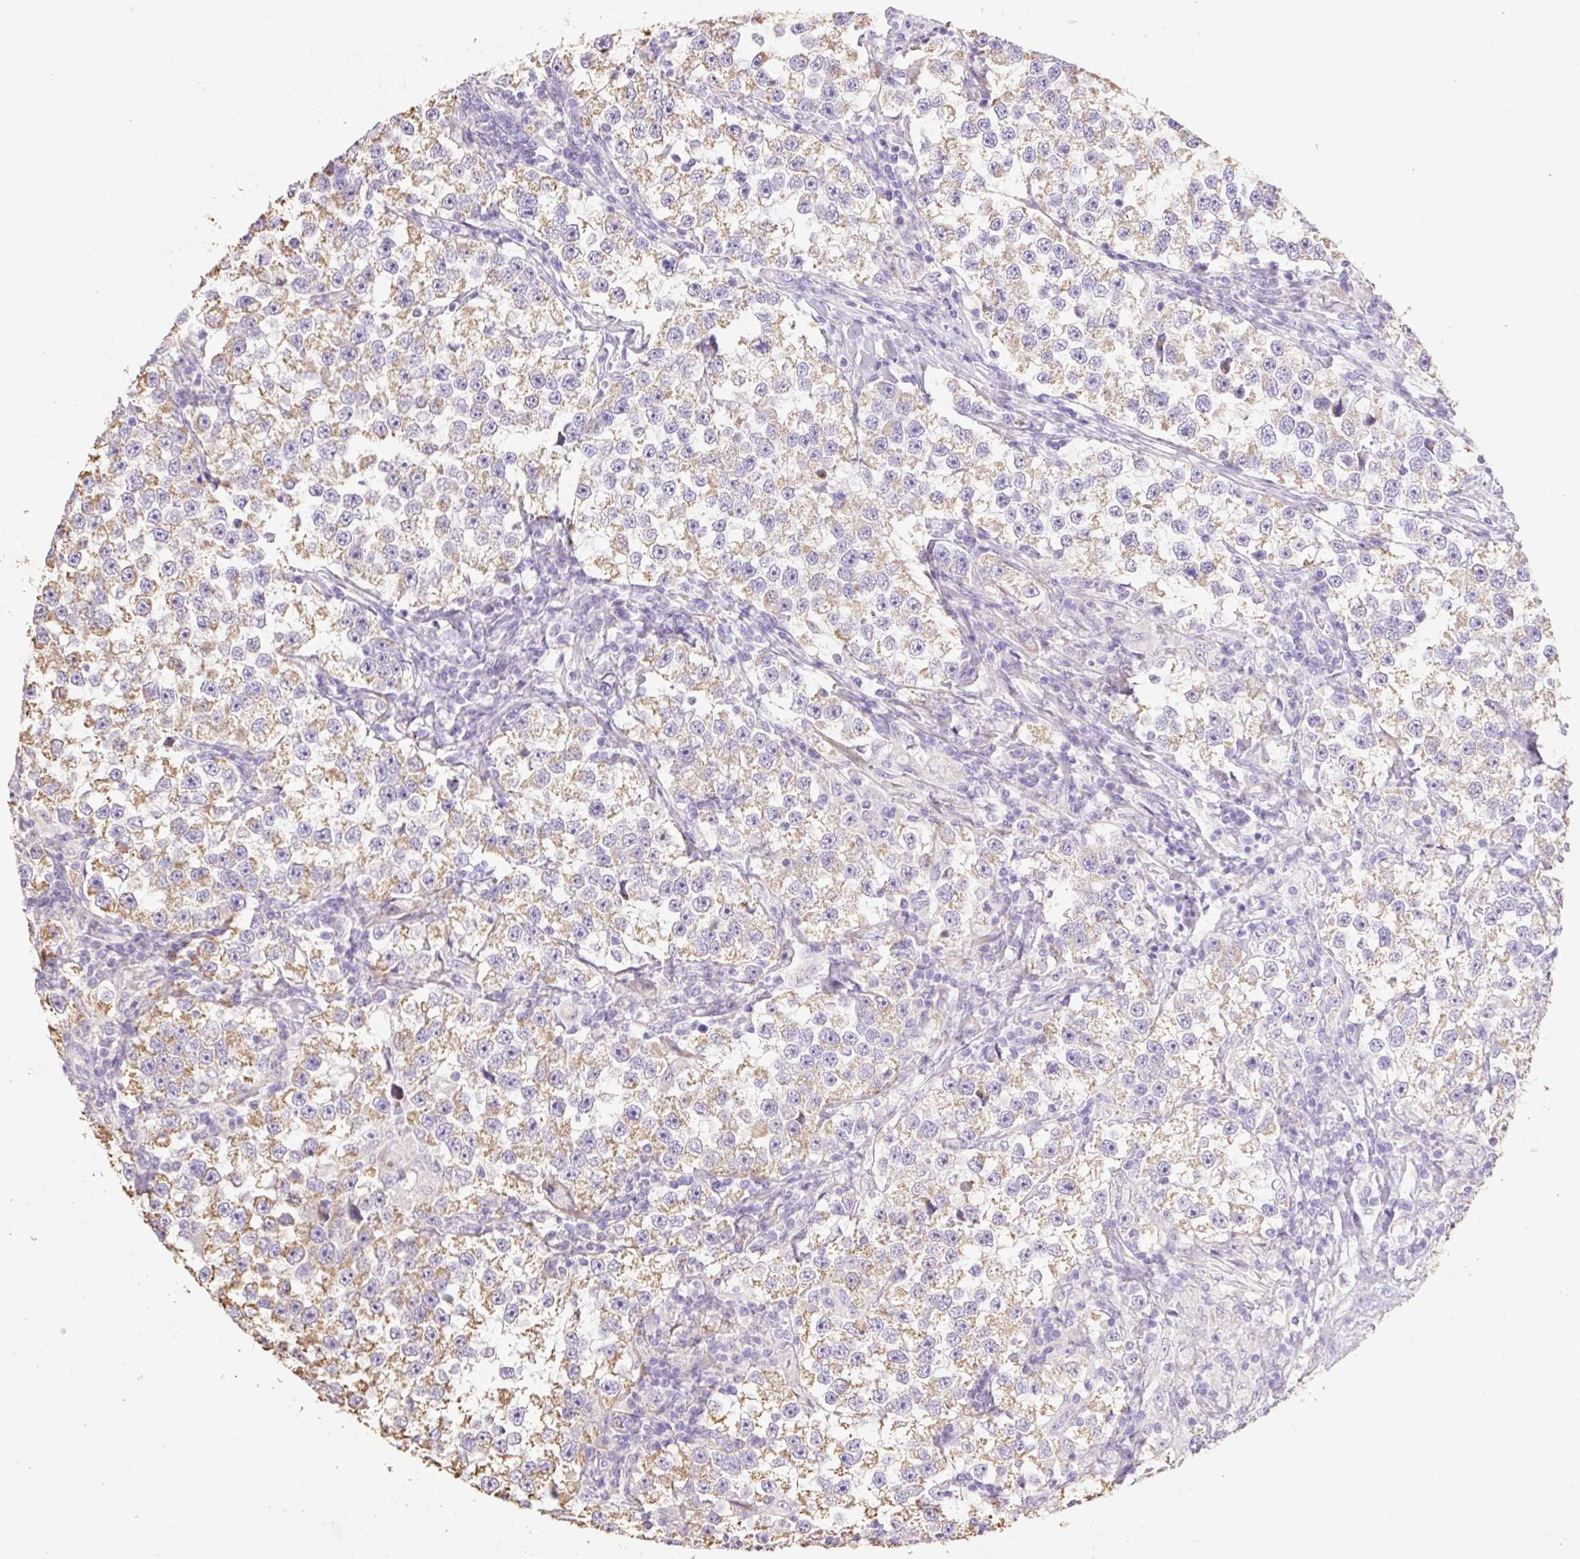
{"staining": {"intensity": "weak", "quantity": "25%-75%", "location": "cytoplasmic/membranous"}, "tissue": "testis cancer", "cell_type": "Tumor cells", "image_type": "cancer", "snomed": [{"axis": "morphology", "description": "Seminoma, NOS"}, {"axis": "topography", "description": "Testis"}], "caption": "Approximately 25%-75% of tumor cells in human seminoma (testis) display weak cytoplasmic/membranous protein staining as visualized by brown immunohistochemical staining.", "gene": "COPZ2", "patient": {"sex": "male", "age": 46}}